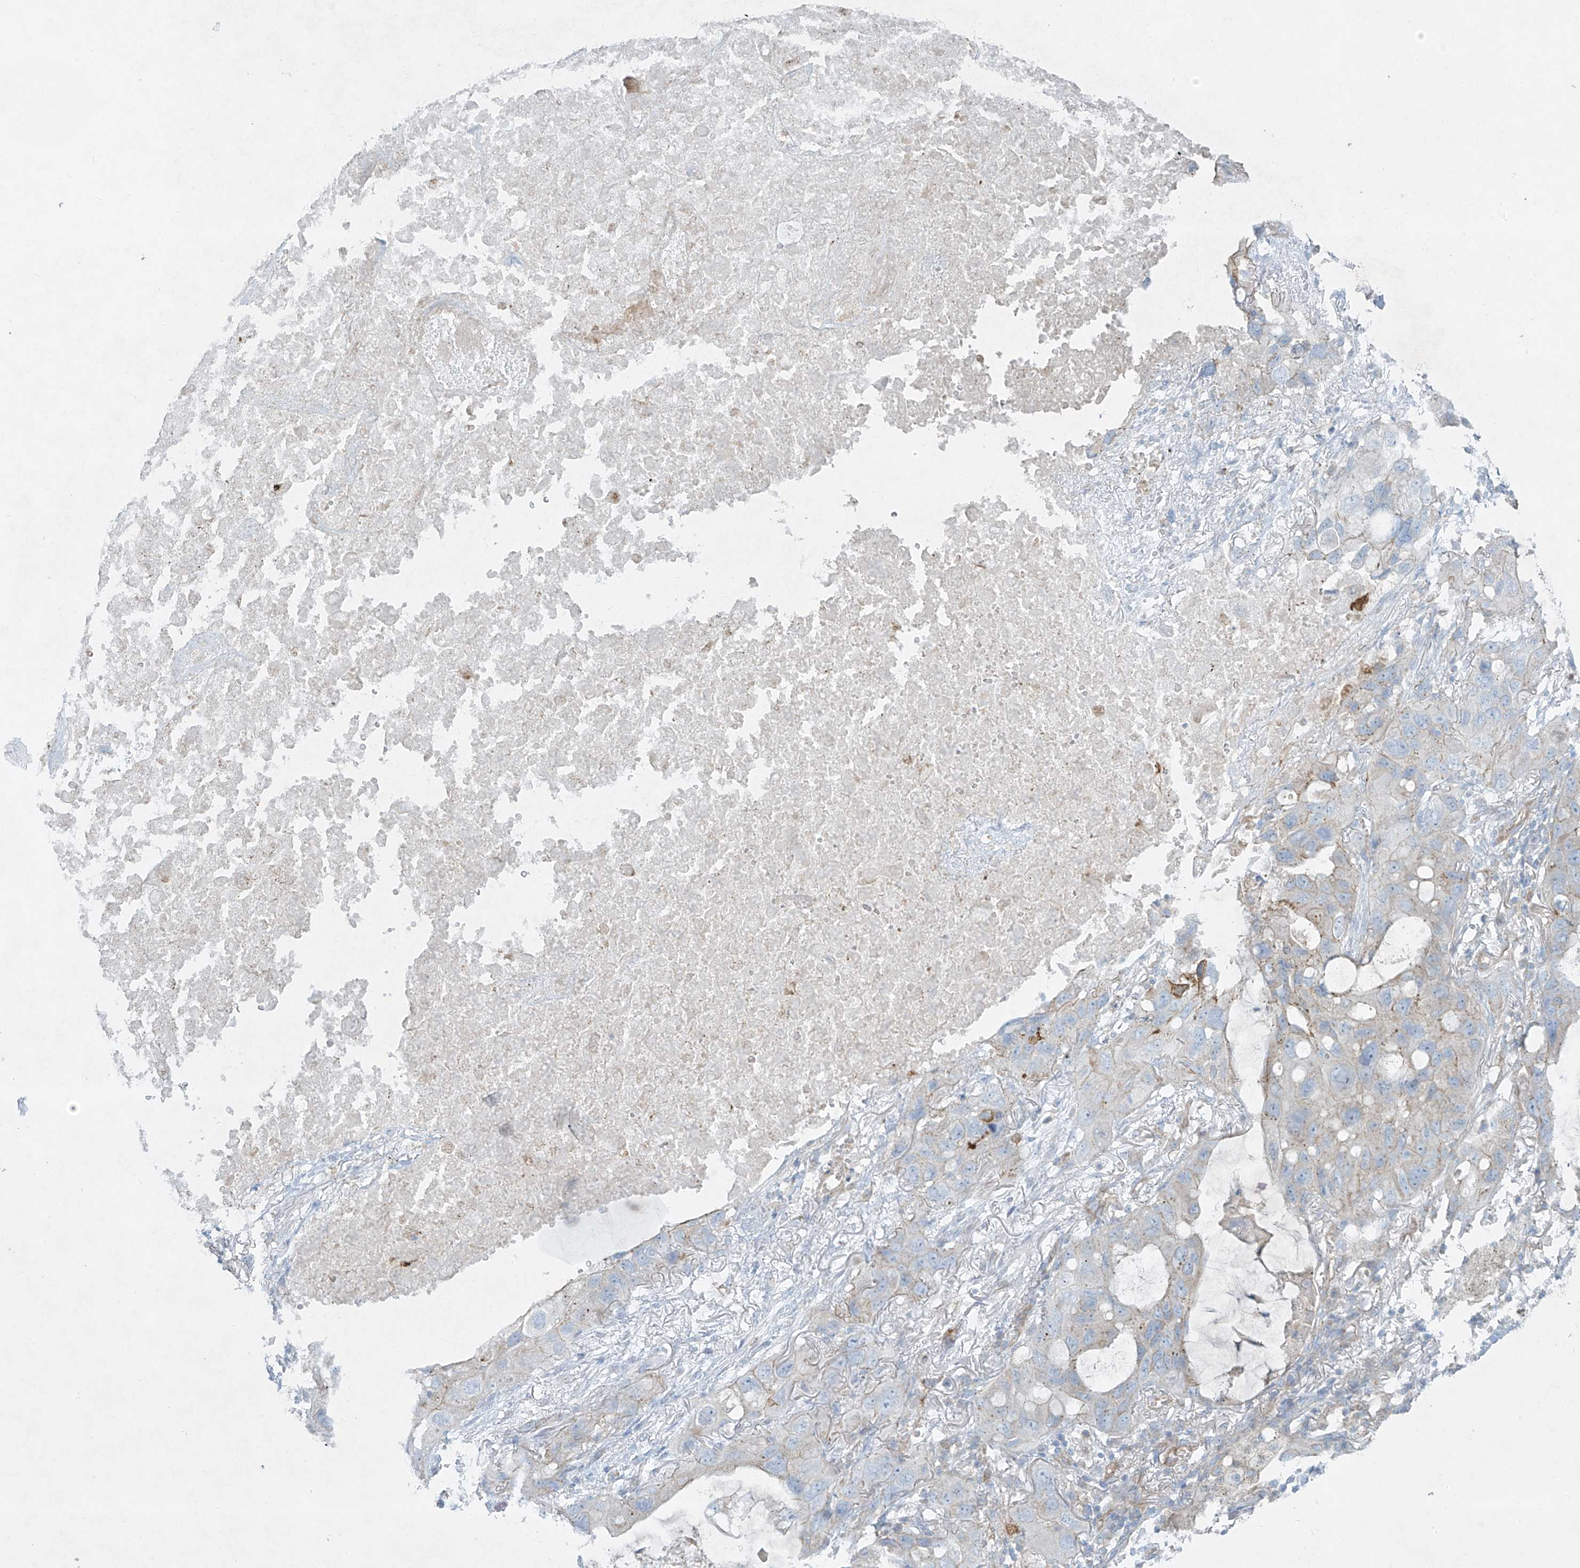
{"staining": {"intensity": "weak", "quantity": "<25%", "location": "cytoplasmic/membranous"}, "tissue": "lung cancer", "cell_type": "Tumor cells", "image_type": "cancer", "snomed": [{"axis": "morphology", "description": "Squamous cell carcinoma, NOS"}, {"axis": "topography", "description": "Lung"}], "caption": "Protein analysis of lung cancer exhibits no significant expression in tumor cells. (Brightfield microscopy of DAB (3,3'-diaminobenzidine) immunohistochemistry at high magnification).", "gene": "VAMP5", "patient": {"sex": "female", "age": 73}}